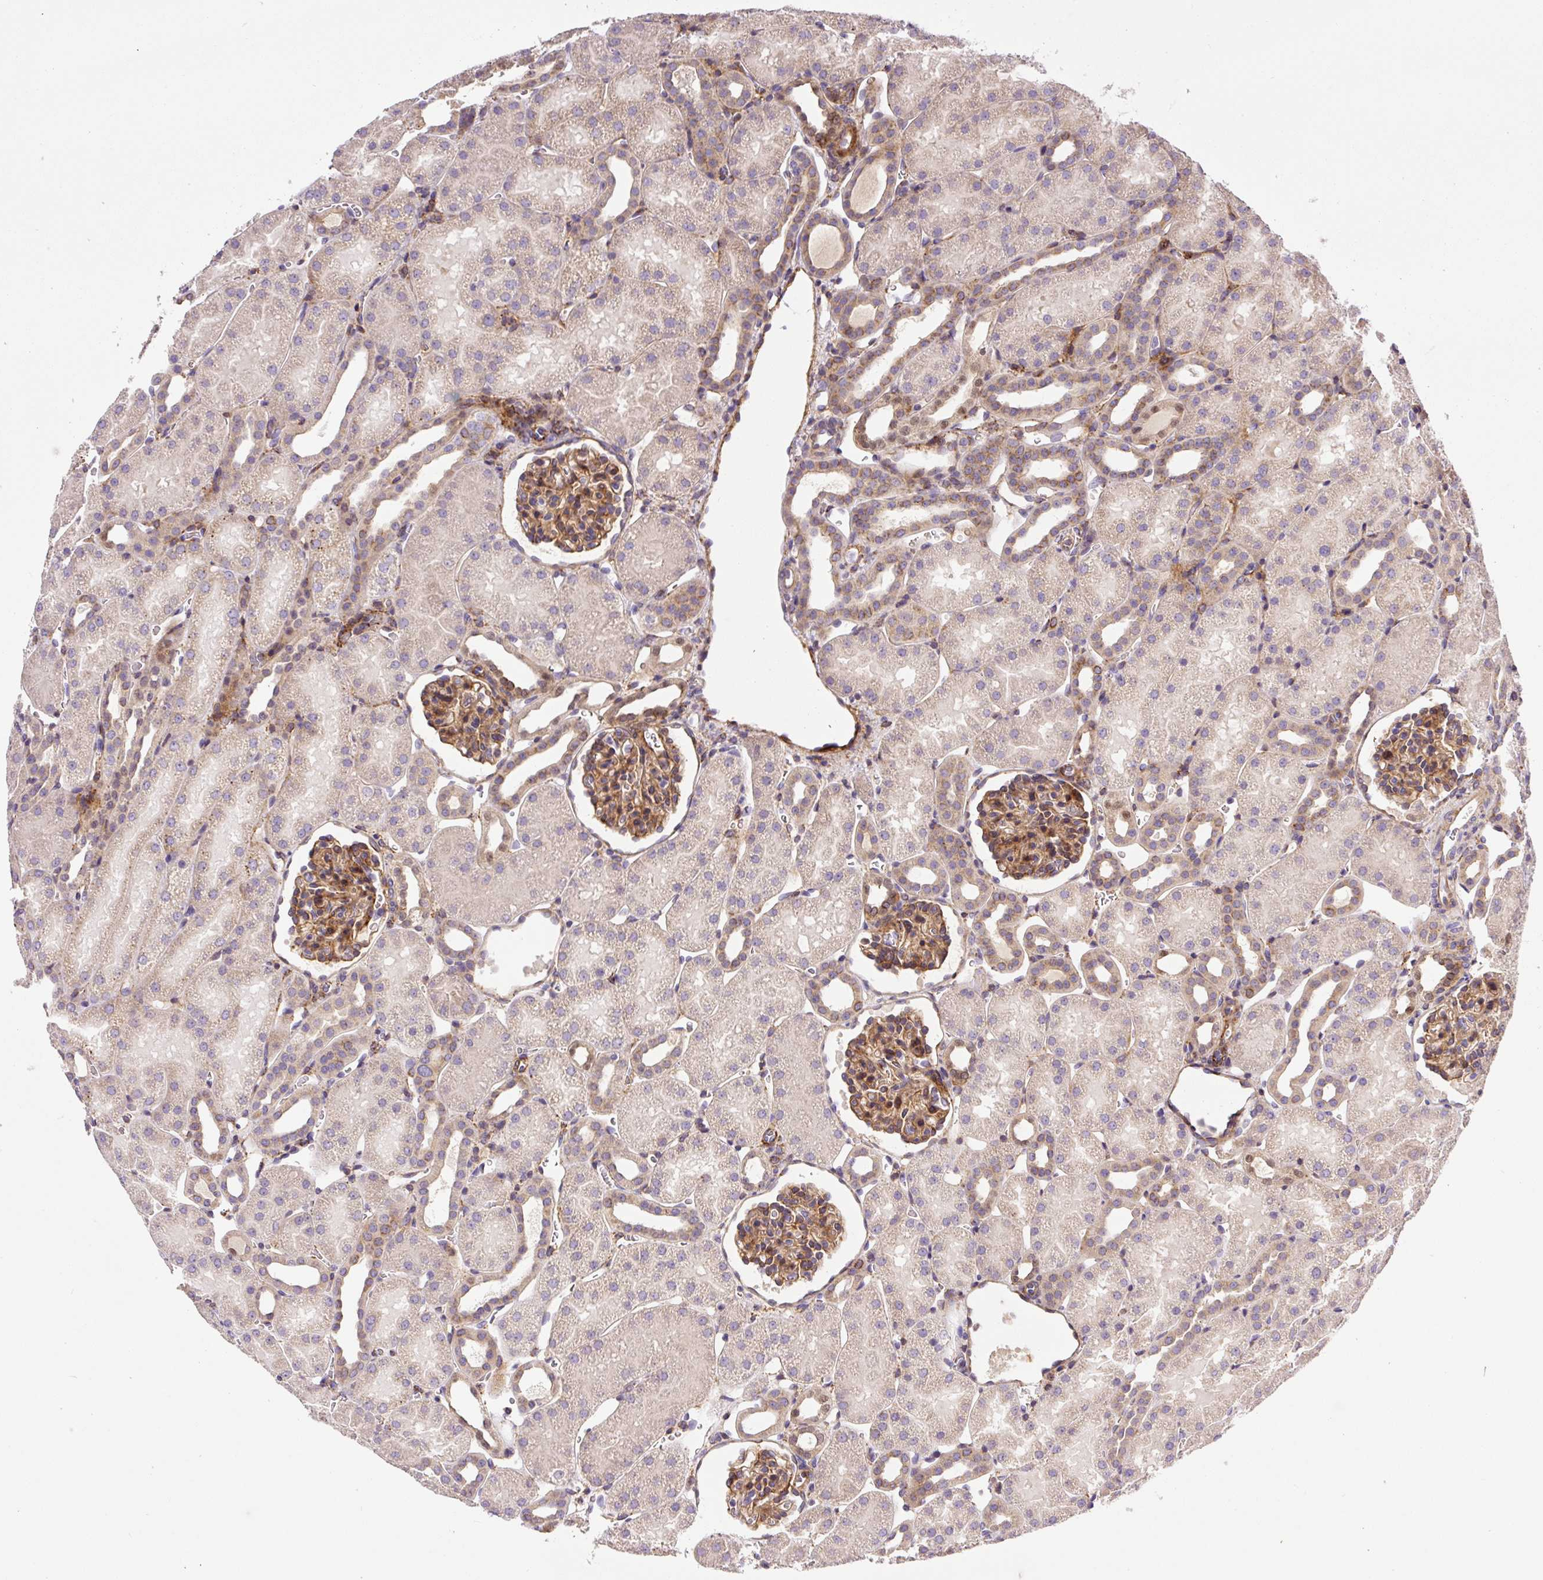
{"staining": {"intensity": "moderate", "quantity": ">75%", "location": "cytoplasmic/membranous"}, "tissue": "kidney", "cell_type": "Cells in glomeruli", "image_type": "normal", "snomed": [{"axis": "morphology", "description": "Normal tissue, NOS"}, {"axis": "topography", "description": "Kidney"}], "caption": "Cells in glomeruli show medium levels of moderate cytoplasmic/membranous staining in about >75% of cells in unremarkable kidney.", "gene": "RNF170", "patient": {"sex": "male", "age": 2}}